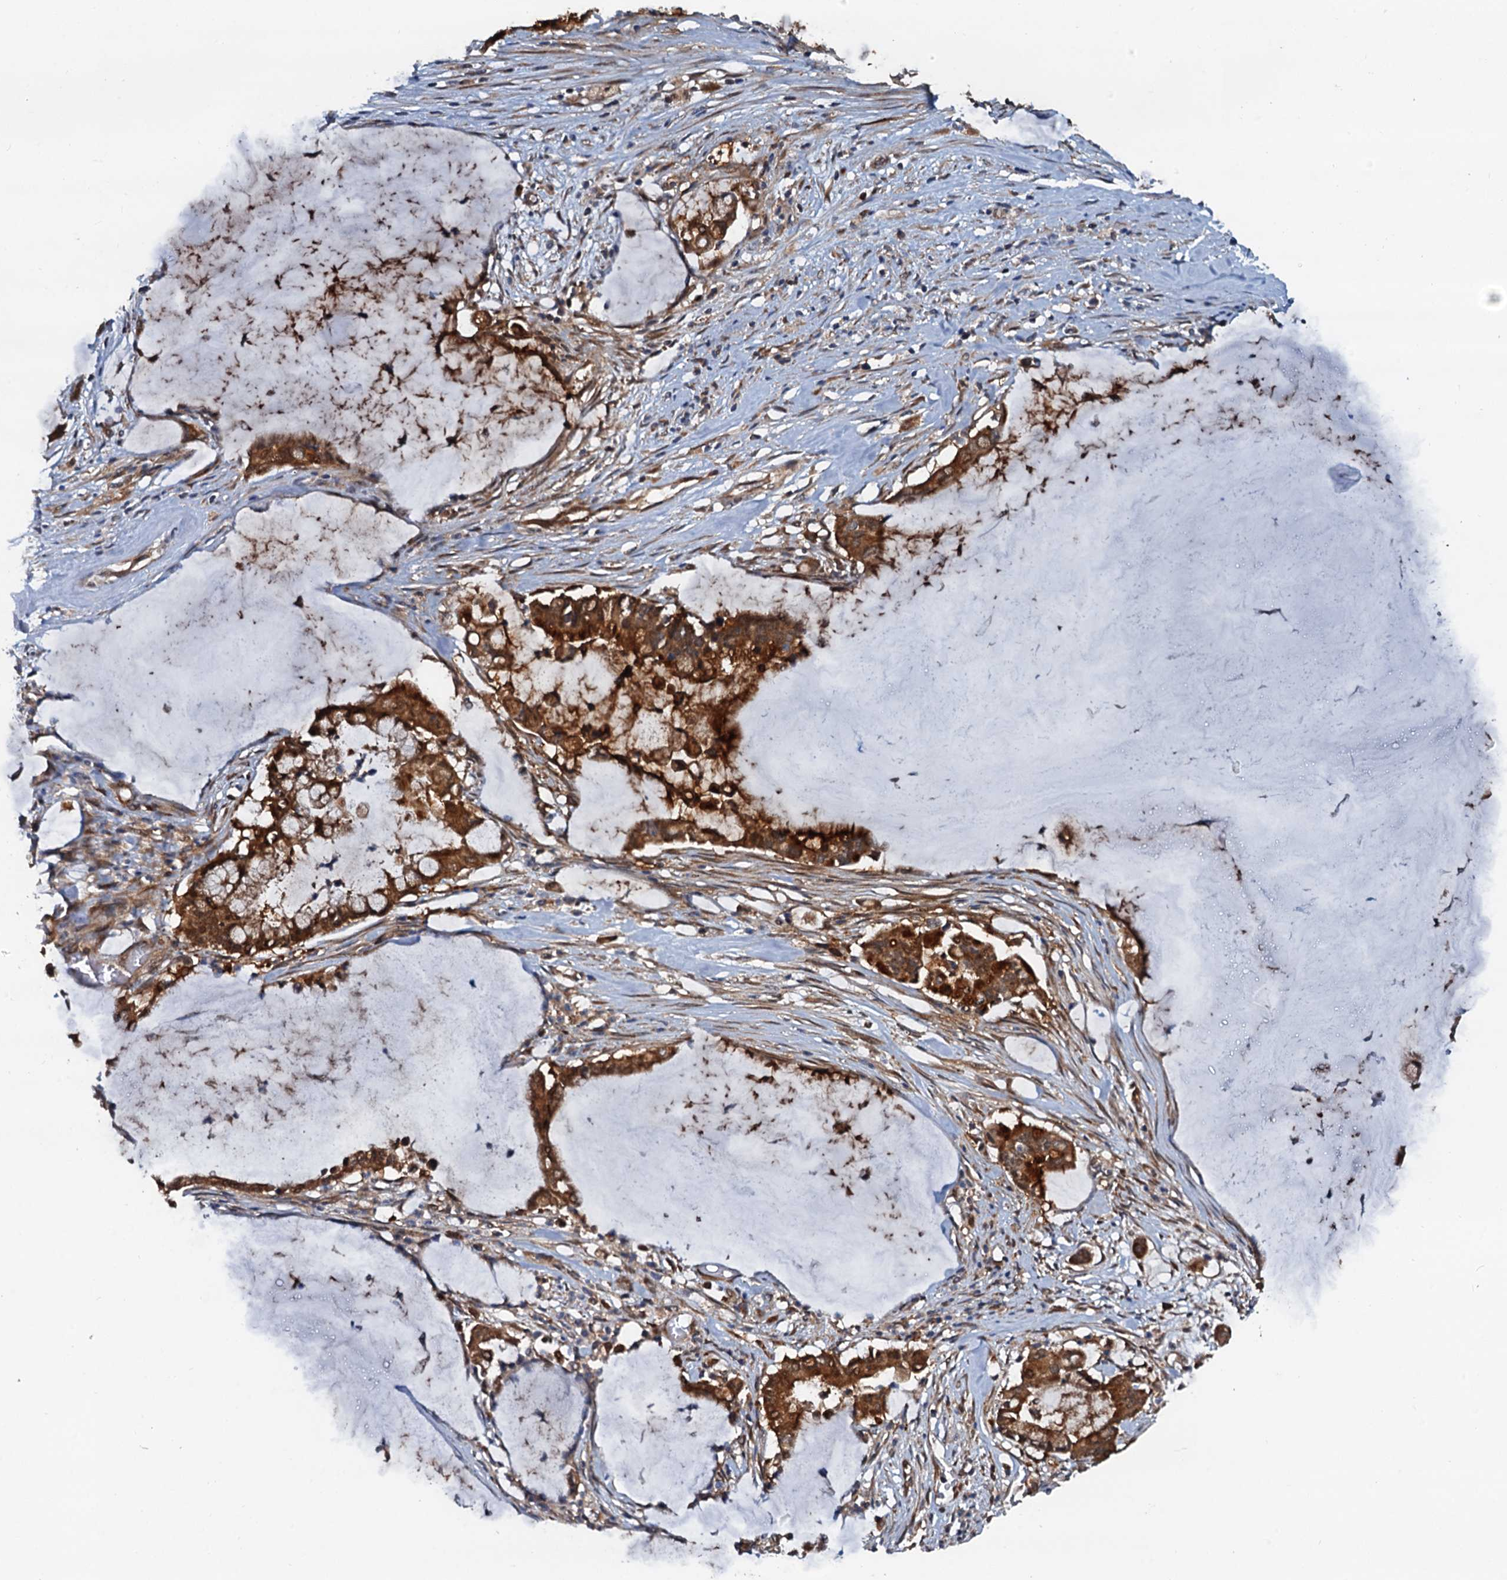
{"staining": {"intensity": "moderate", "quantity": ">75%", "location": "cytoplasmic/membranous"}, "tissue": "pancreatic cancer", "cell_type": "Tumor cells", "image_type": "cancer", "snomed": [{"axis": "morphology", "description": "Adenocarcinoma, NOS"}, {"axis": "topography", "description": "Pancreas"}], "caption": "Human pancreatic adenocarcinoma stained with a brown dye shows moderate cytoplasmic/membranous positive staining in approximately >75% of tumor cells.", "gene": "AAGAB", "patient": {"sex": "male", "age": 41}}